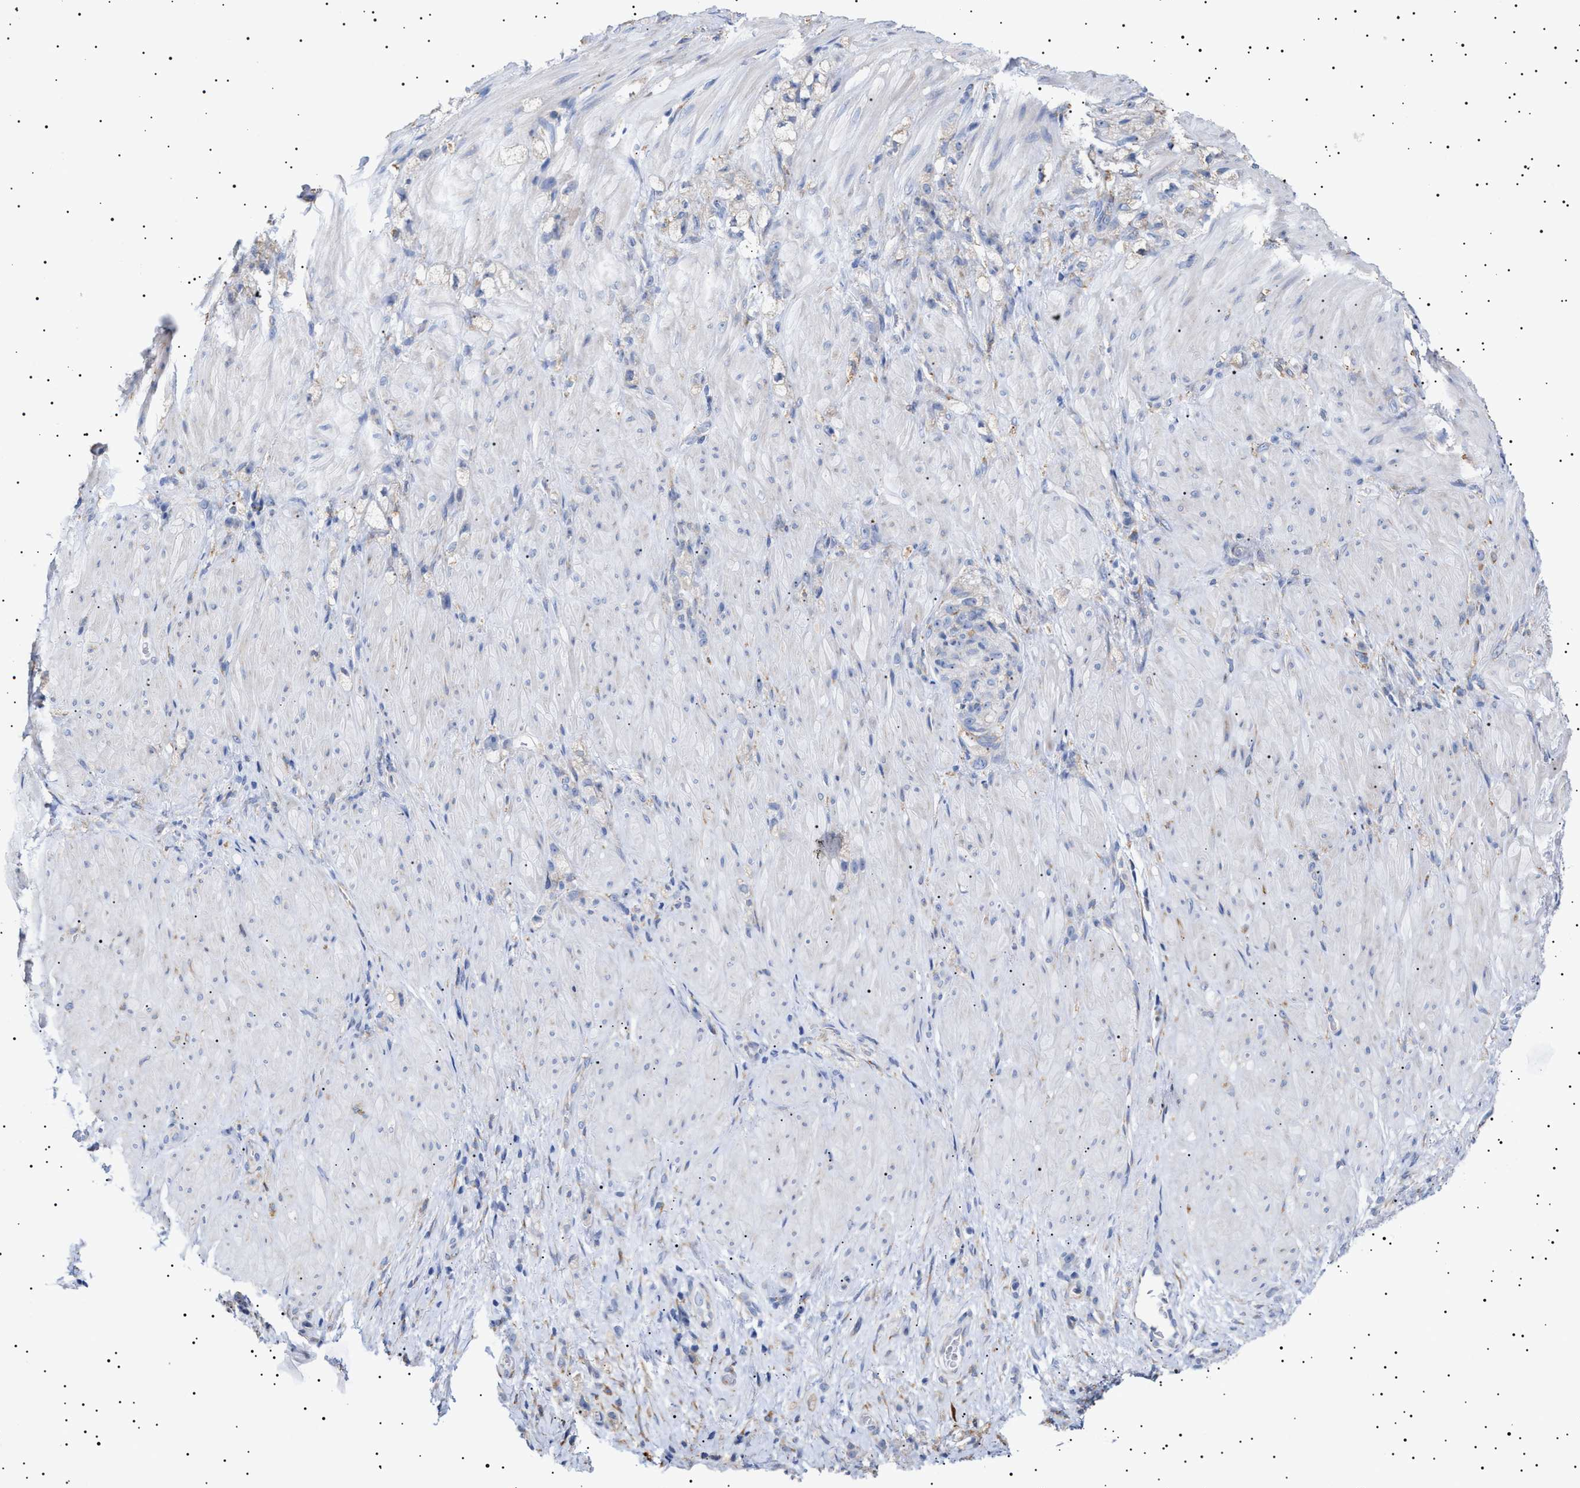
{"staining": {"intensity": "negative", "quantity": "none", "location": "none"}, "tissue": "stomach cancer", "cell_type": "Tumor cells", "image_type": "cancer", "snomed": [{"axis": "morphology", "description": "Normal tissue, NOS"}, {"axis": "morphology", "description": "Adenocarcinoma, NOS"}, {"axis": "topography", "description": "Stomach"}], "caption": "Tumor cells are negative for brown protein staining in adenocarcinoma (stomach).", "gene": "ERCC6L2", "patient": {"sex": "male", "age": 82}}